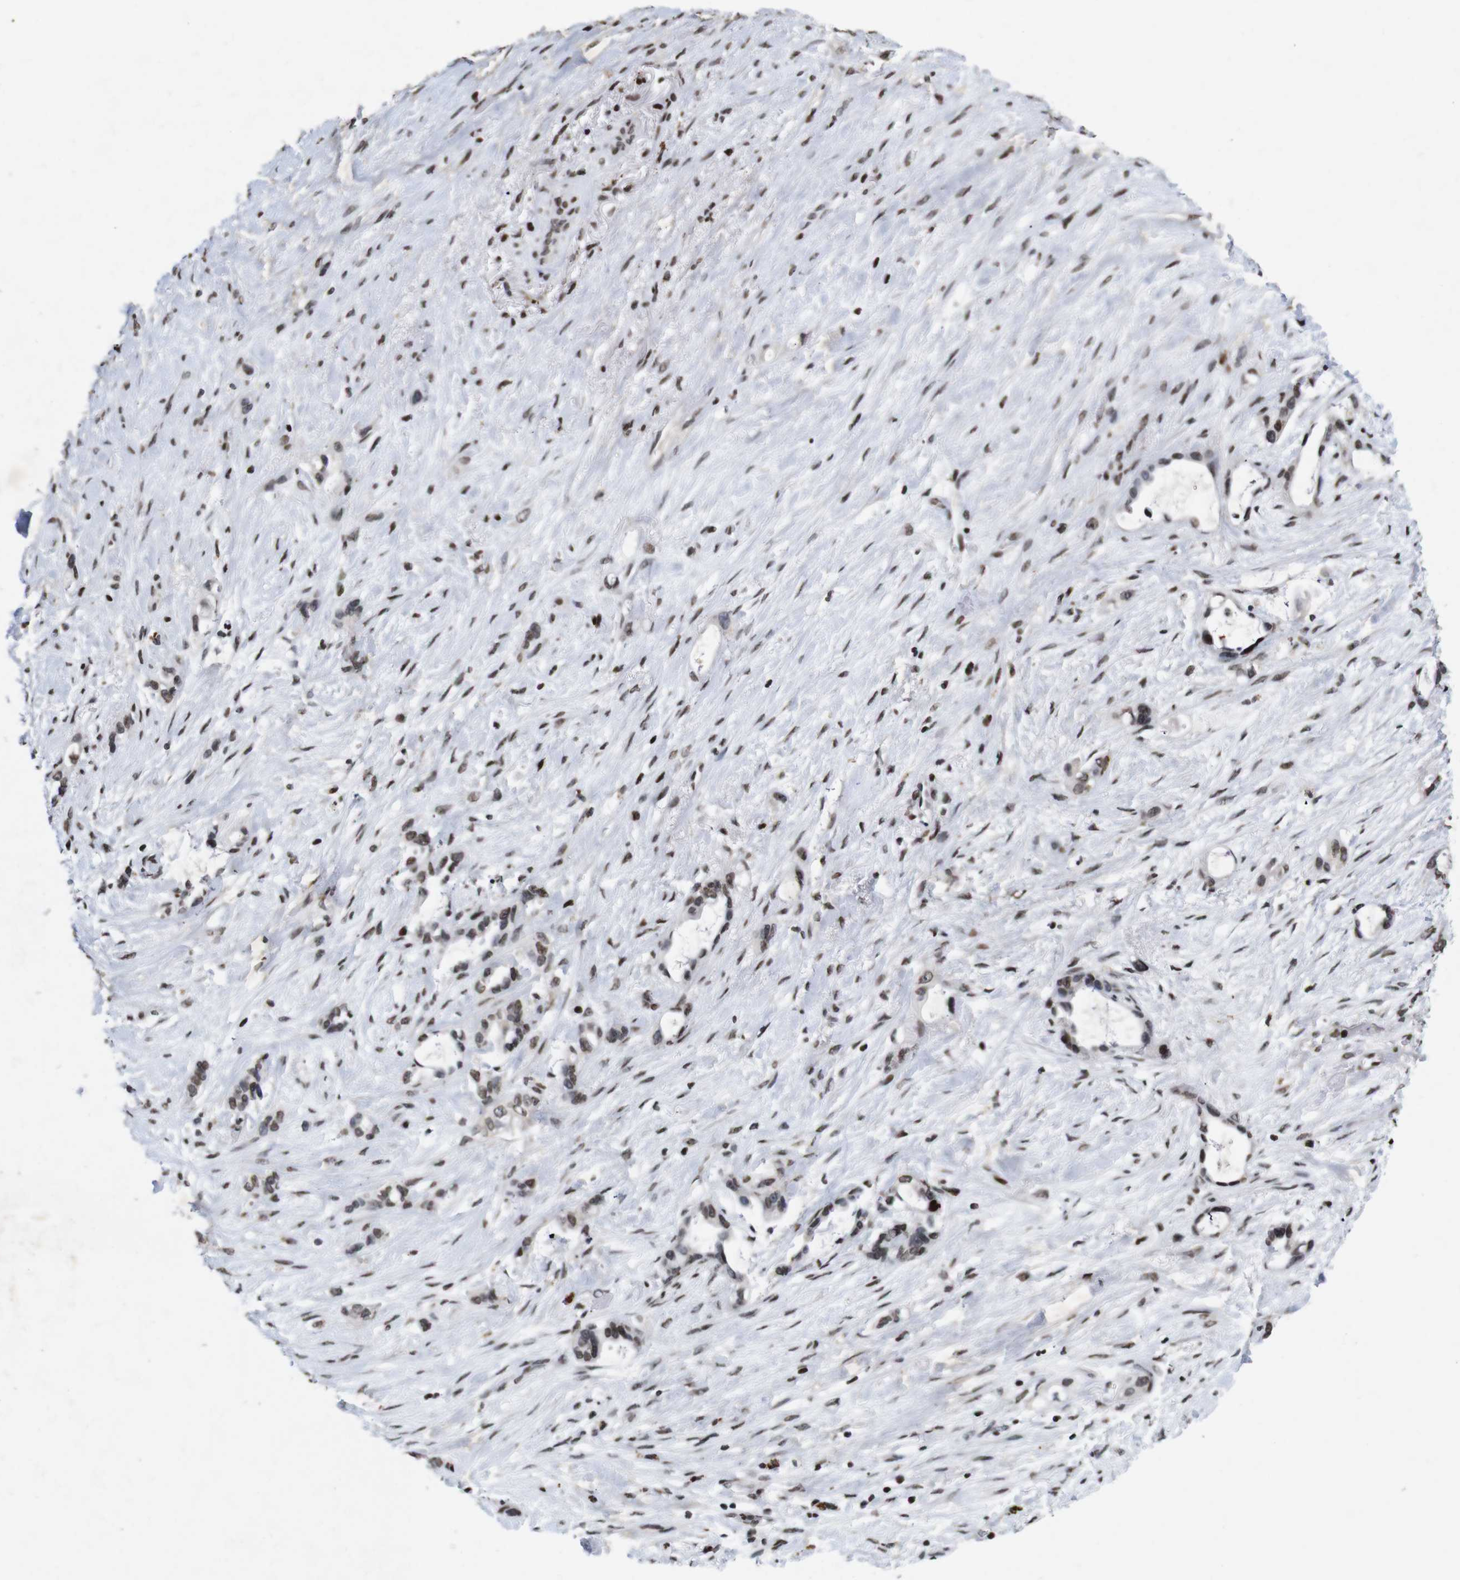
{"staining": {"intensity": "weak", "quantity": ">75%", "location": "nuclear"}, "tissue": "liver cancer", "cell_type": "Tumor cells", "image_type": "cancer", "snomed": [{"axis": "morphology", "description": "Cholangiocarcinoma"}, {"axis": "topography", "description": "Liver"}], "caption": "High-magnification brightfield microscopy of liver cholangiocarcinoma stained with DAB (3,3'-diaminobenzidine) (brown) and counterstained with hematoxylin (blue). tumor cells exhibit weak nuclear expression is identified in approximately>75% of cells.", "gene": "MAGEH1", "patient": {"sex": "female", "age": 65}}